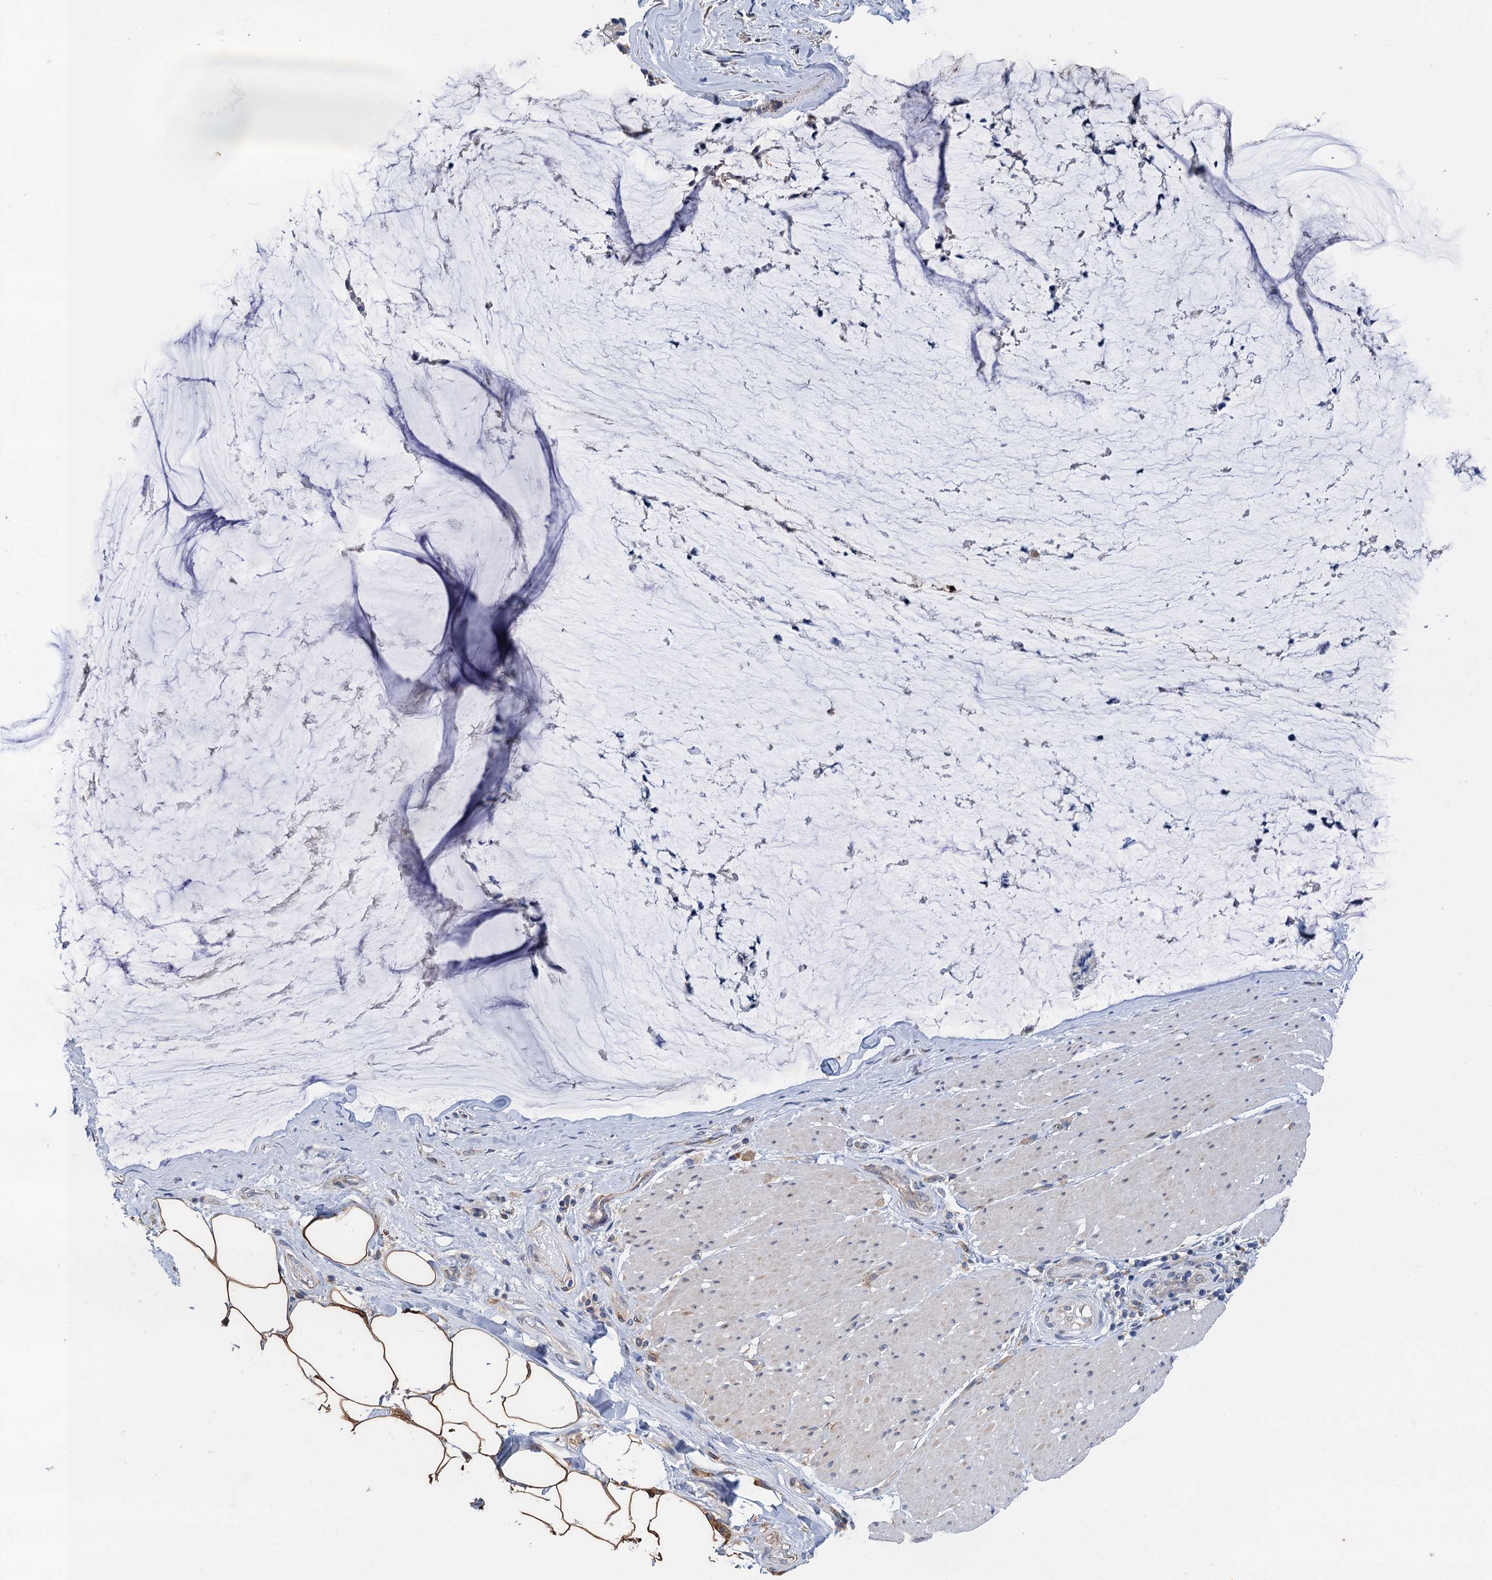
{"staining": {"intensity": "negative", "quantity": "none", "location": "none"}, "tissue": "ovarian cancer", "cell_type": "Tumor cells", "image_type": "cancer", "snomed": [{"axis": "morphology", "description": "Cystadenocarcinoma, mucinous, NOS"}, {"axis": "topography", "description": "Ovary"}], "caption": "Ovarian cancer was stained to show a protein in brown. There is no significant expression in tumor cells. (Stains: DAB (3,3'-diaminobenzidine) immunohistochemistry (IHC) with hematoxylin counter stain, Microscopy: brightfield microscopy at high magnification).", "gene": "NBEA", "patient": {"sex": "female", "age": 39}}